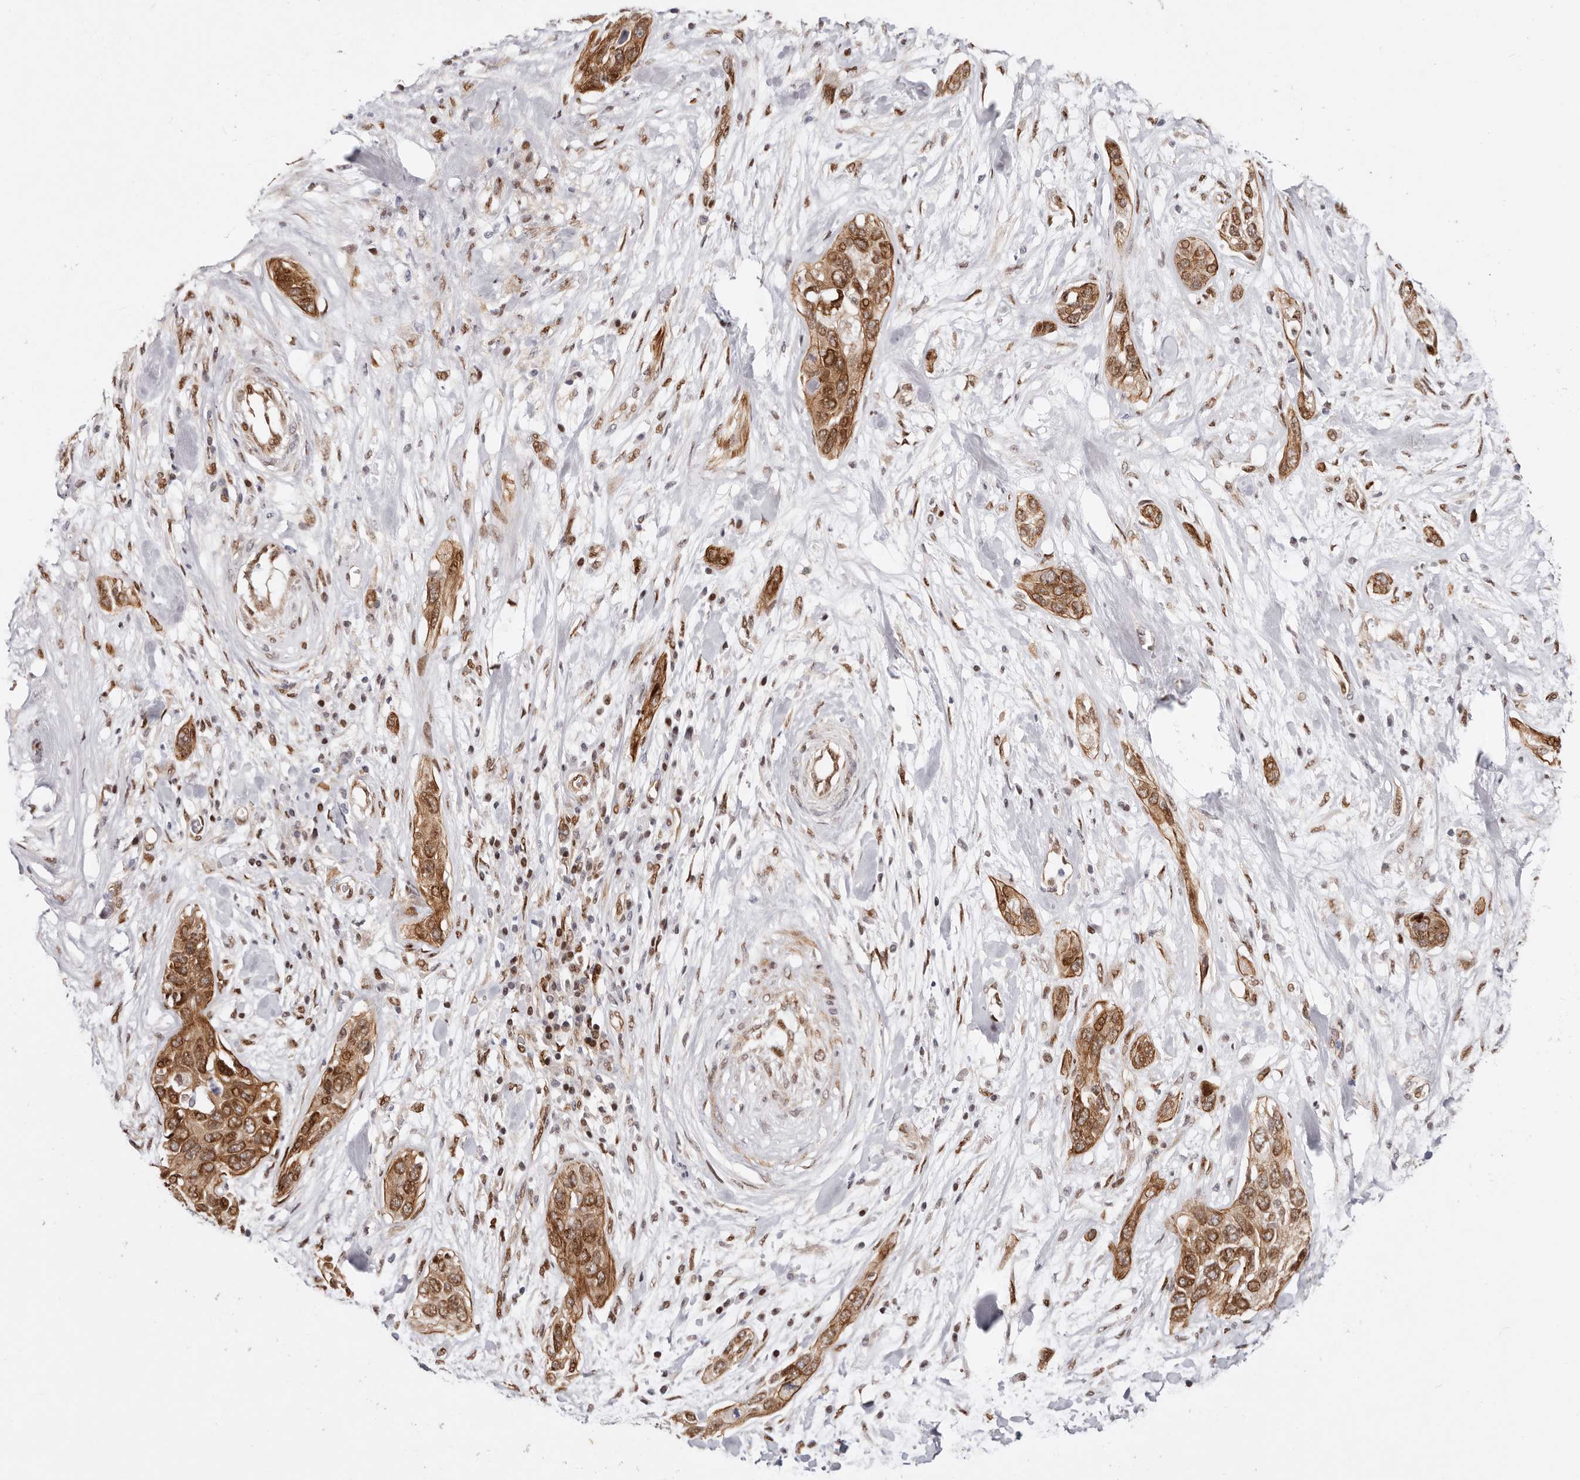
{"staining": {"intensity": "strong", "quantity": ">75%", "location": "cytoplasmic/membranous"}, "tissue": "pancreatic cancer", "cell_type": "Tumor cells", "image_type": "cancer", "snomed": [{"axis": "morphology", "description": "Adenocarcinoma, NOS"}, {"axis": "topography", "description": "Pancreas"}], "caption": "Pancreatic cancer (adenocarcinoma) stained with a protein marker shows strong staining in tumor cells.", "gene": "EPHX3", "patient": {"sex": "female", "age": 60}}